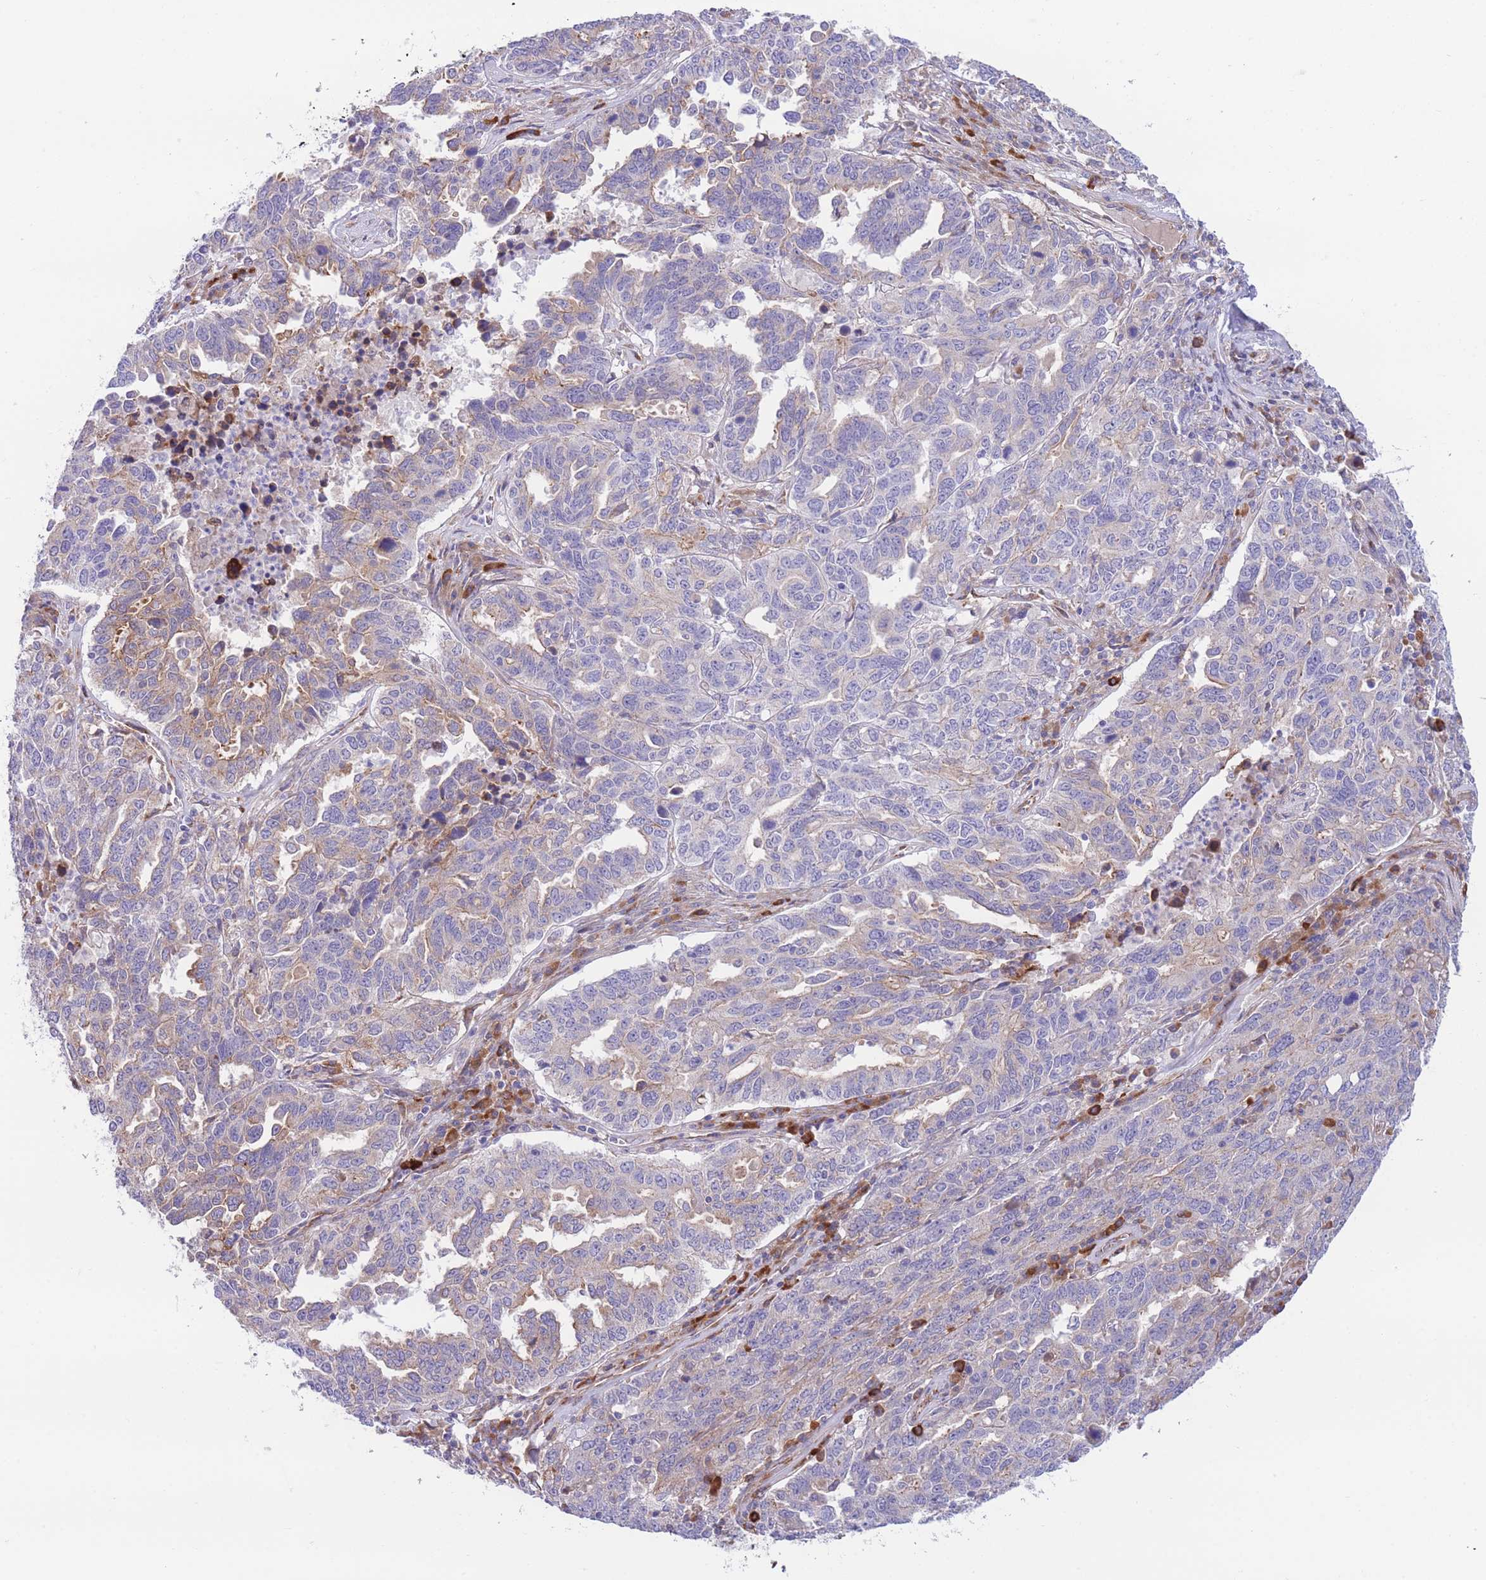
{"staining": {"intensity": "weak", "quantity": "<25%", "location": "cytoplasmic/membranous"}, "tissue": "ovarian cancer", "cell_type": "Tumor cells", "image_type": "cancer", "snomed": [{"axis": "morphology", "description": "Carcinoma, endometroid"}, {"axis": "topography", "description": "Ovary"}], "caption": "IHC of human ovarian endometroid carcinoma exhibits no staining in tumor cells. (Stains: DAB IHC with hematoxylin counter stain, Microscopy: brightfield microscopy at high magnification).", "gene": "DET1", "patient": {"sex": "female", "age": 62}}